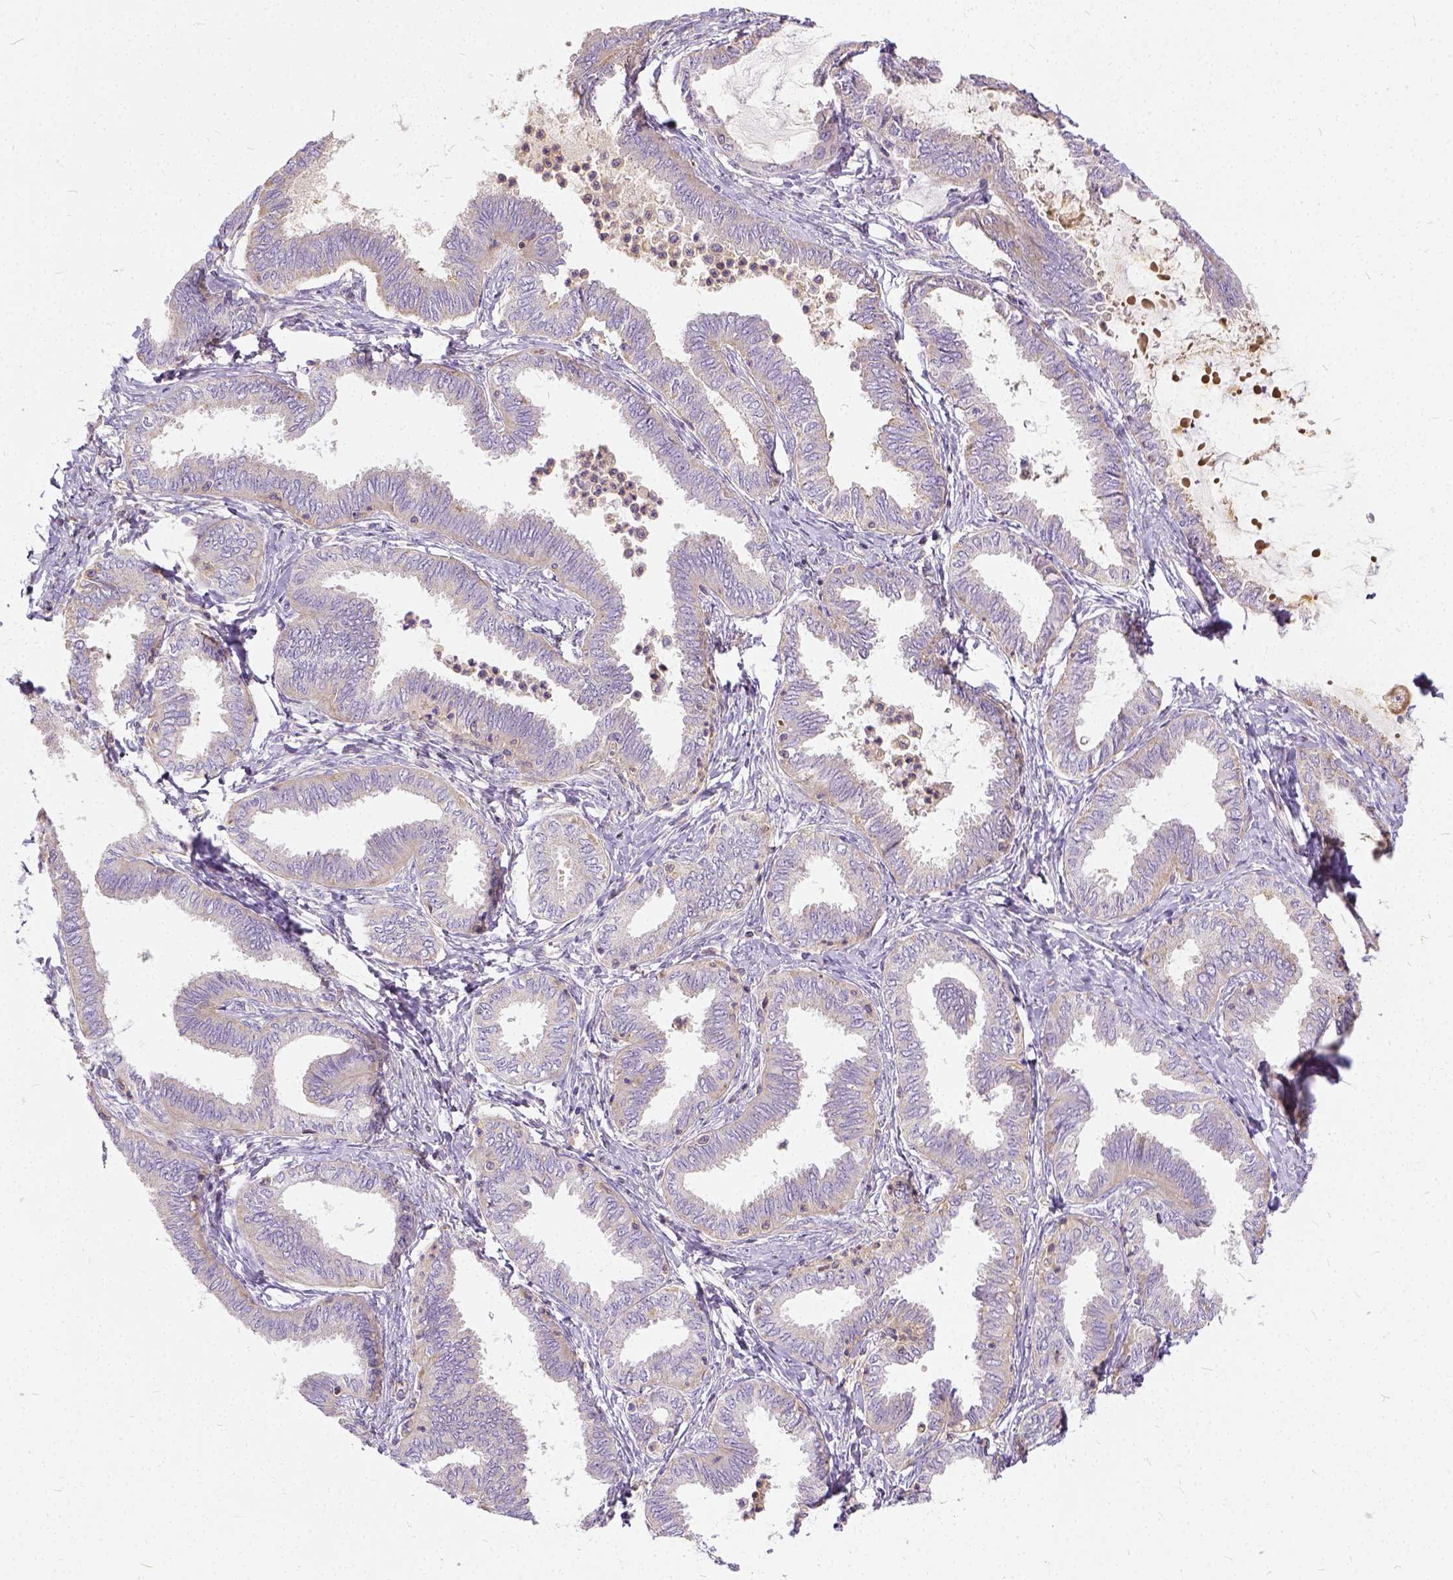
{"staining": {"intensity": "negative", "quantity": "none", "location": "none"}, "tissue": "ovarian cancer", "cell_type": "Tumor cells", "image_type": "cancer", "snomed": [{"axis": "morphology", "description": "Carcinoma, endometroid"}, {"axis": "topography", "description": "Ovary"}], "caption": "Tumor cells show no significant positivity in endometroid carcinoma (ovarian).", "gene": "CADM4", "patient": {"sex": "female", "age": 70}}